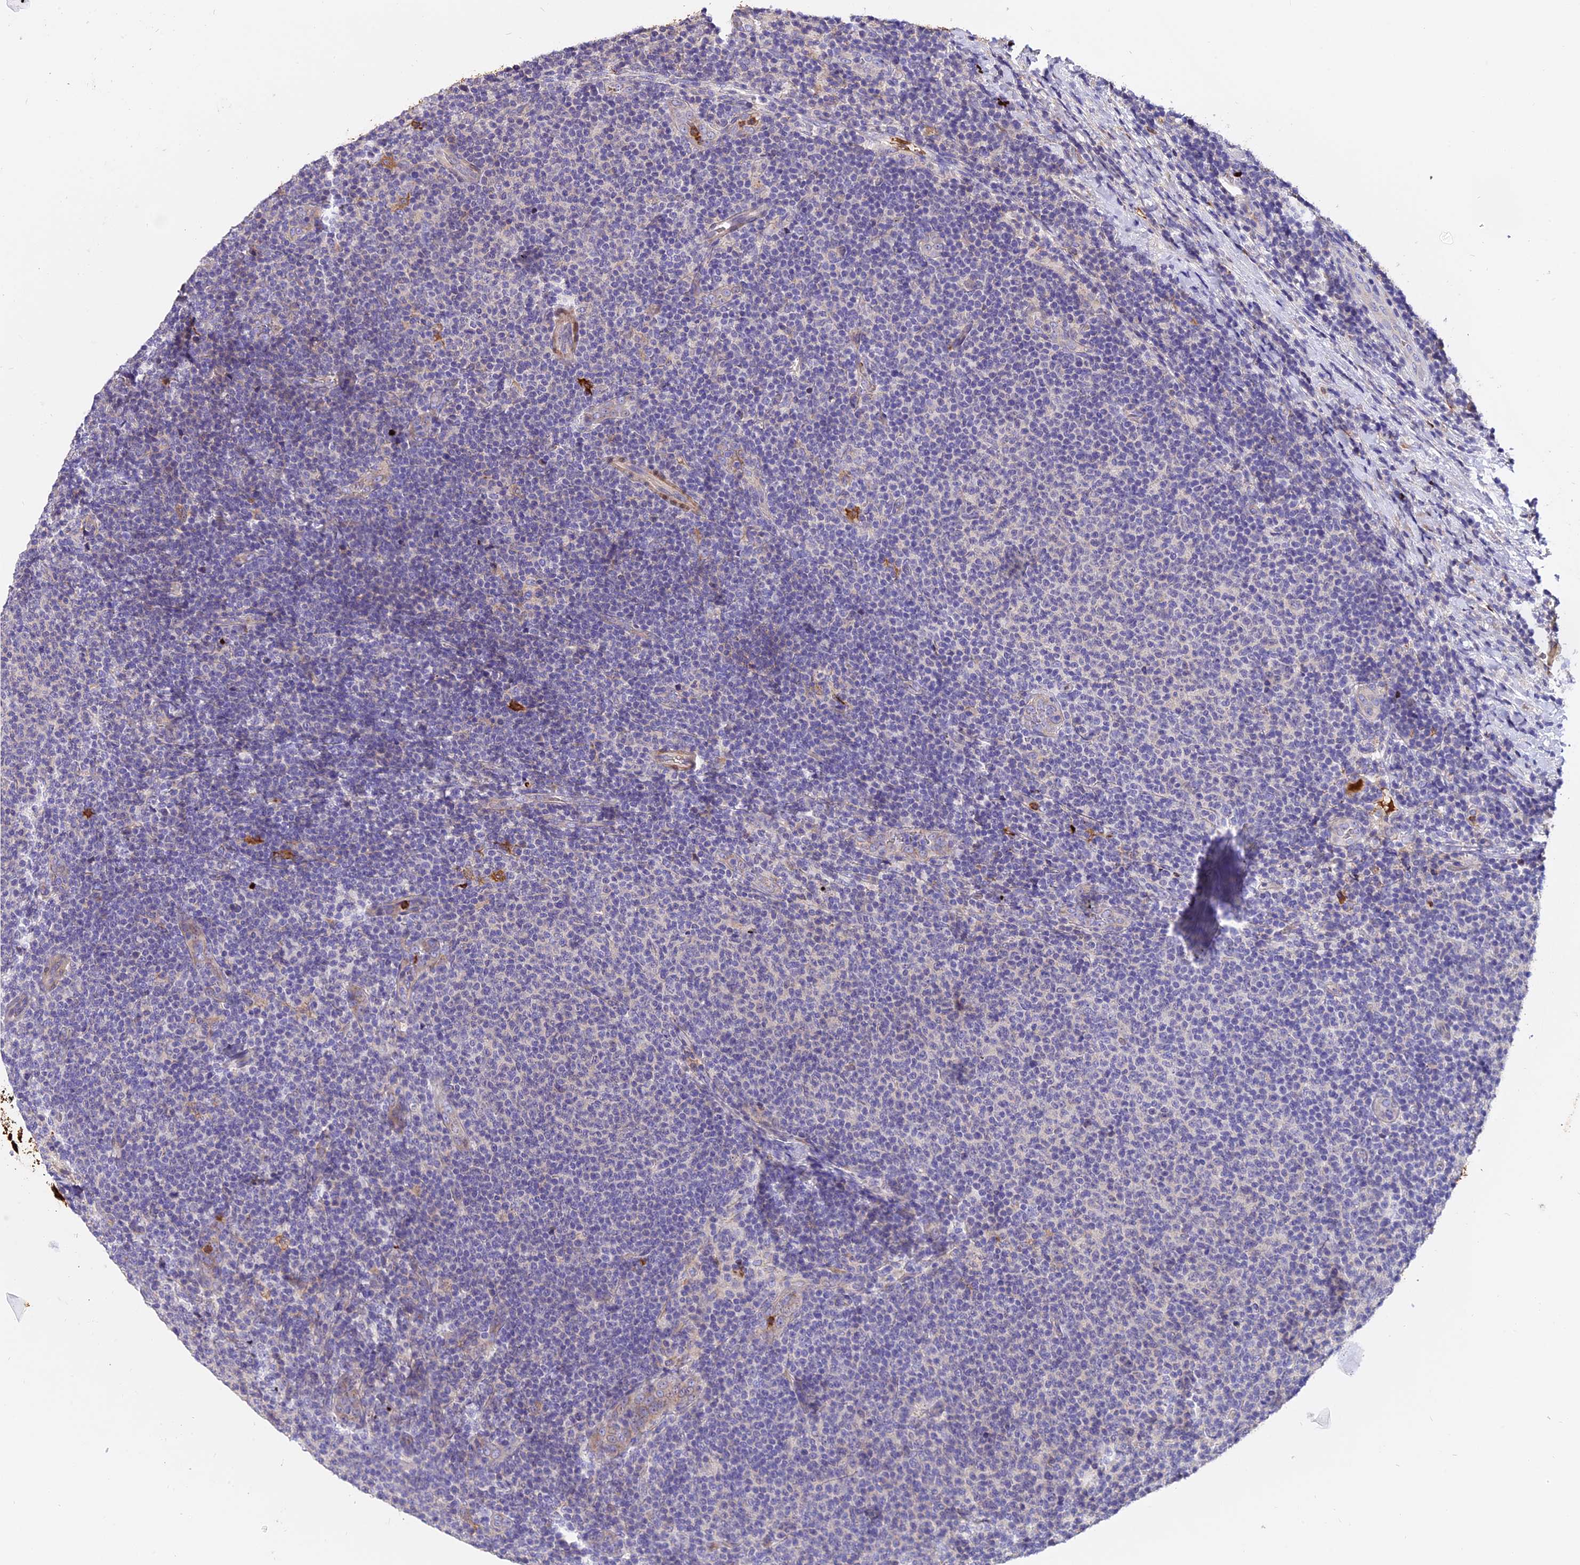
{"staining": {"intensity": "negative", "quantity": "none", "location": "none"}, "tissue": "lymphoma", "cell_type": "Tumor cells", "image_type": "cancer", "snomed": [{"axis": "morphology", "description": "Malignant lymphoma, non-Hodgkin's type, Low grade"}, {"axis": "topography", "description": "Lymph node"}], "caption": "The IHC micrograph has no significant staining in tumor cells of malignant lymphoma, non-Hodgkin's type (low-grade) tissue. (Stains: DAB (3,3'-diaminobenzidine) immunohistochemistry (IHC) with hematoxylin counter stain, Microscopy: brightfield microscopy at high magnification).", "gene": "MAP3K7CL", "patient": {"sex": "male", "age": 66}}